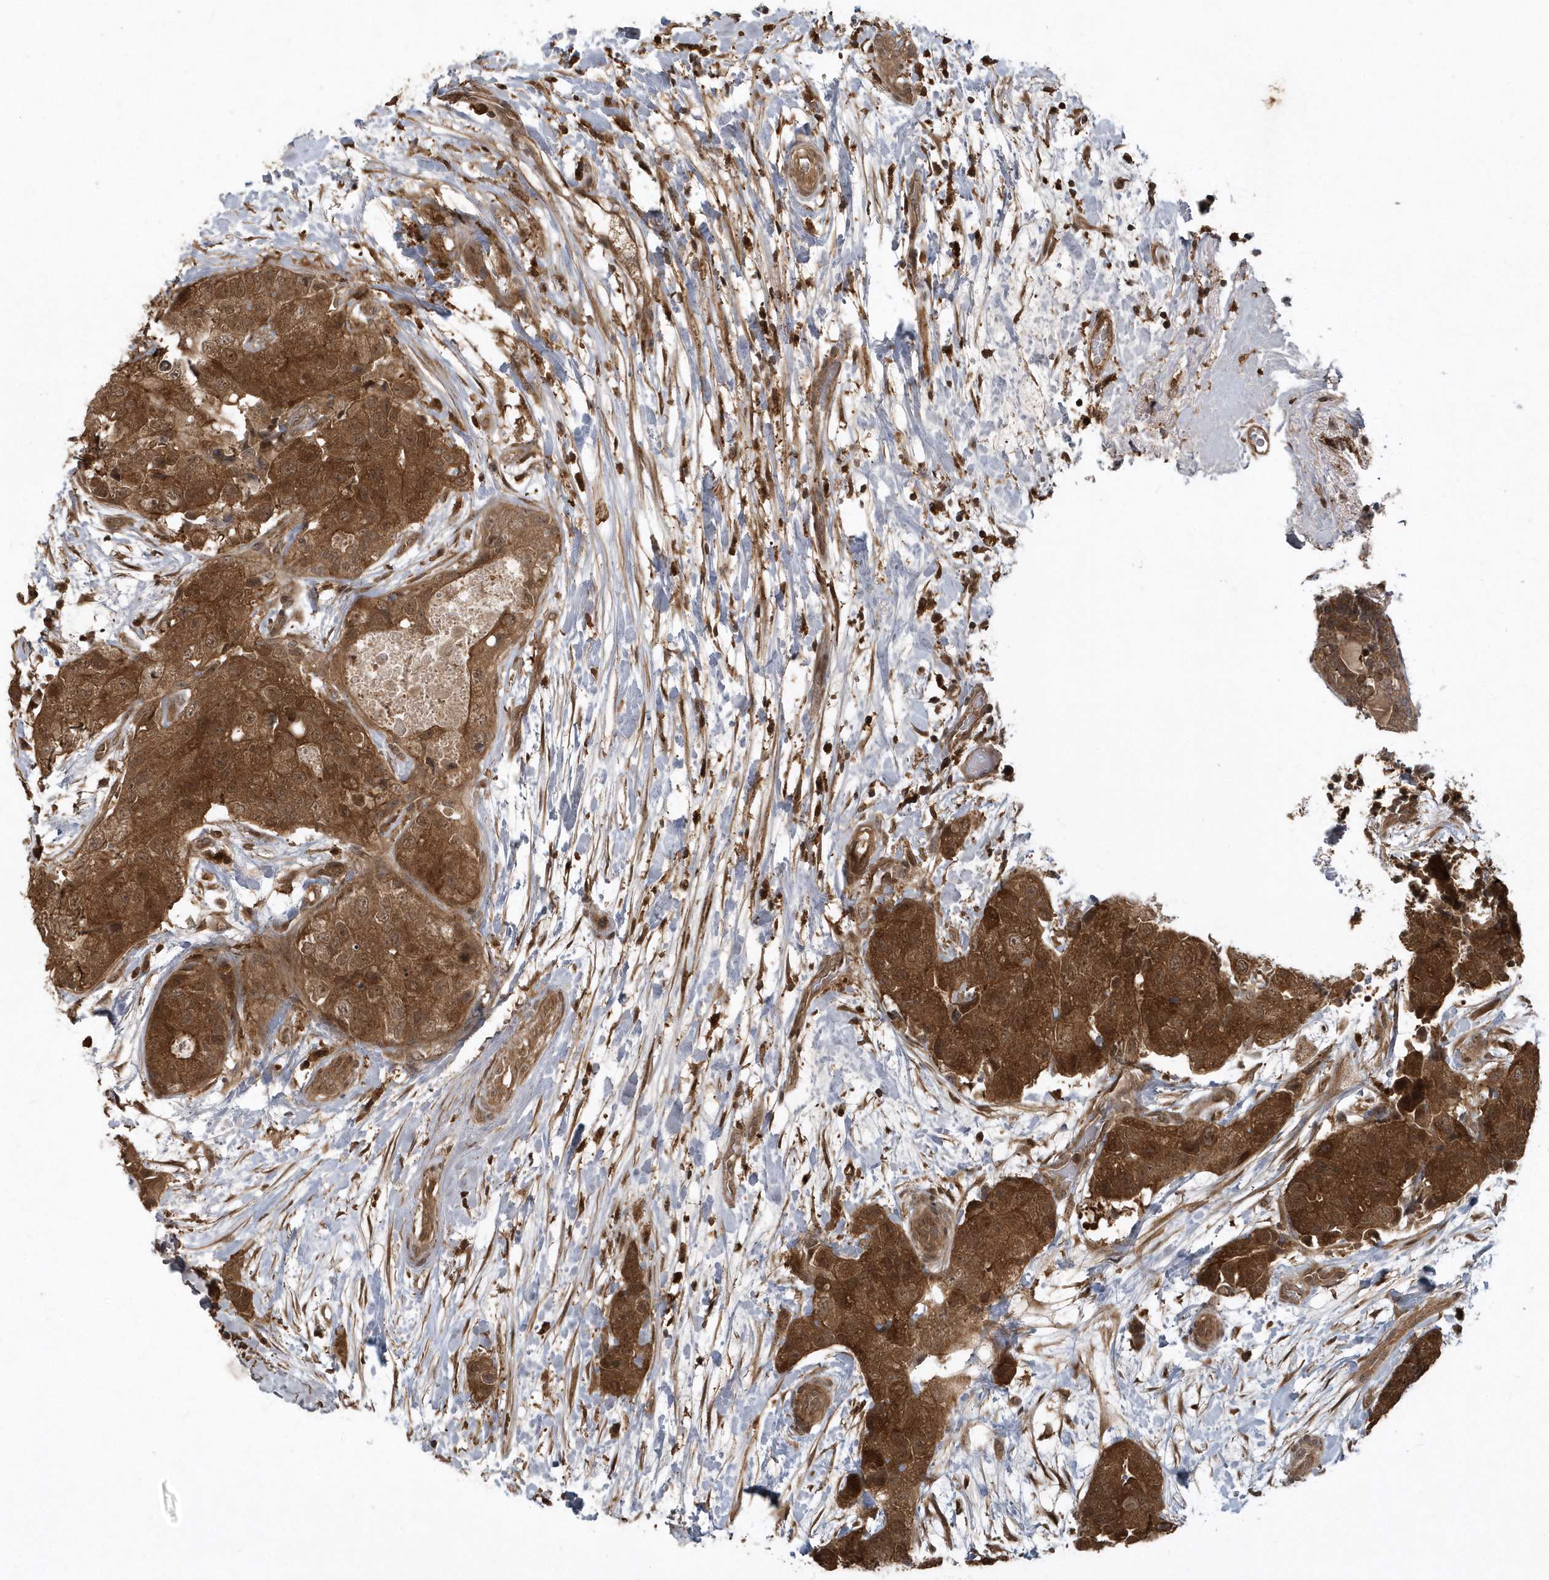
{"staining": {"intensity": "strong", "quantity": ">75%", "location": "cytoplasmic/membranous"}, "tissue": "breast cancer", "cell_type": "Tumor cells", "image_type": "cancer", "snomed": [{"axis": "morphology", "description": "Duct carcinoma"}, {"axis": "topography", "description": "Breast"}], "caption": "Brown immunohistochemical staining in breast cancer shows strong cytoplasmic/membranous expression in approximately >75% of tumor cells.", "gene": "LACC1", "patient": {"sex": "female", "age": 62}}